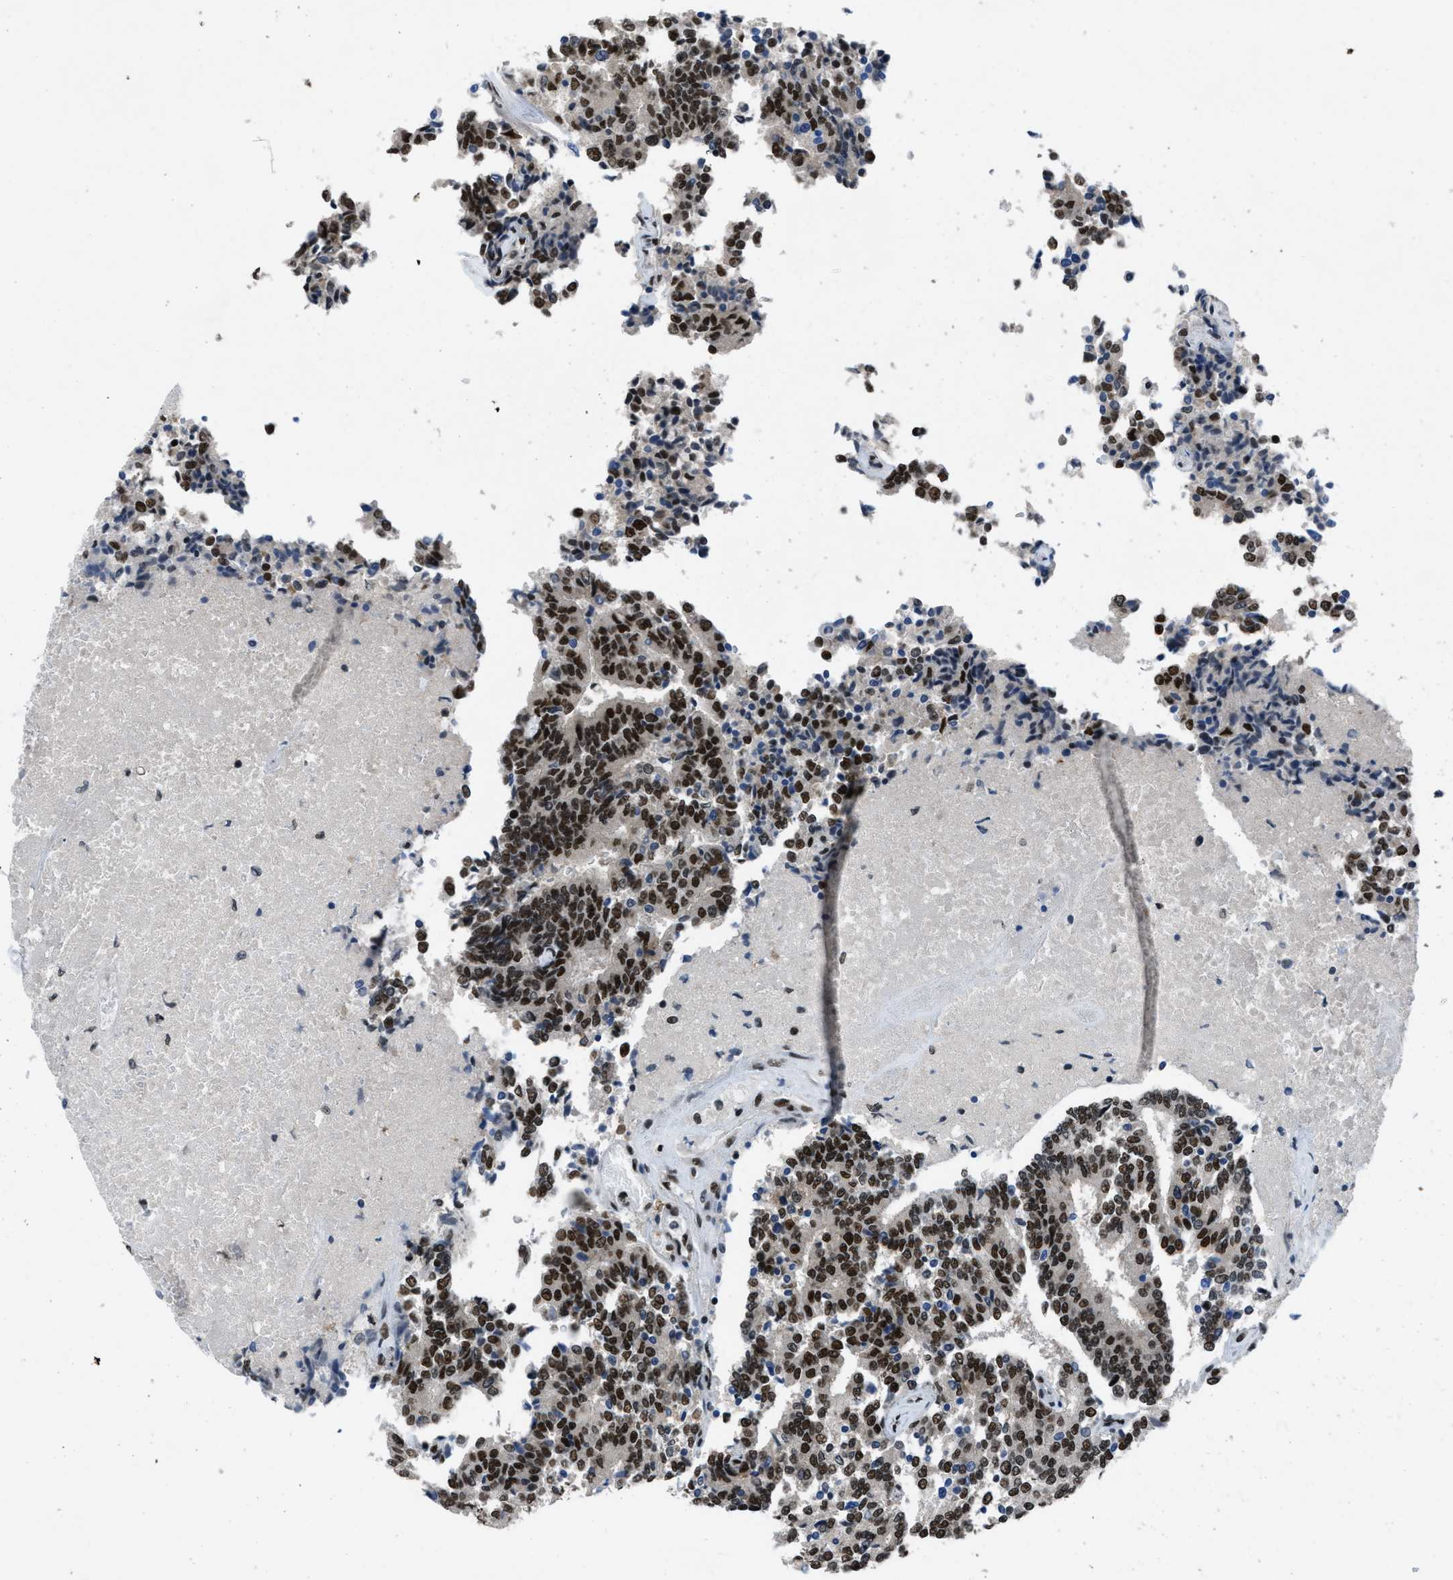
{"staining": {"intensity": "strong", "quantity": ">75%", "location": "nuclear"}, "tissue": "prostate cancer", "cell_type": "Tumor cells", "image_type": "cancer", "snomed": [{"axis": "morphology", "description": "Normal tissue, NOS"}, {"axis": "morphology", "description": "Adenocarcinoma, High grade"}, {"axis": "topography", "description": "Prostate"}, {"axis": "topography", "description": "Seminal veicle"}], "caption": "A brown stain labels strong nuclear positivity of a protein in human prostate cancer (adenocarcinoma (high-grade)) tumor cells. (DAB (3,3'-diaminobenzidine) = brown stain, brightfield microscopy at high magnification).", "gene": "GATAD2B", "patient": {"sex": "male", "age": 55}}